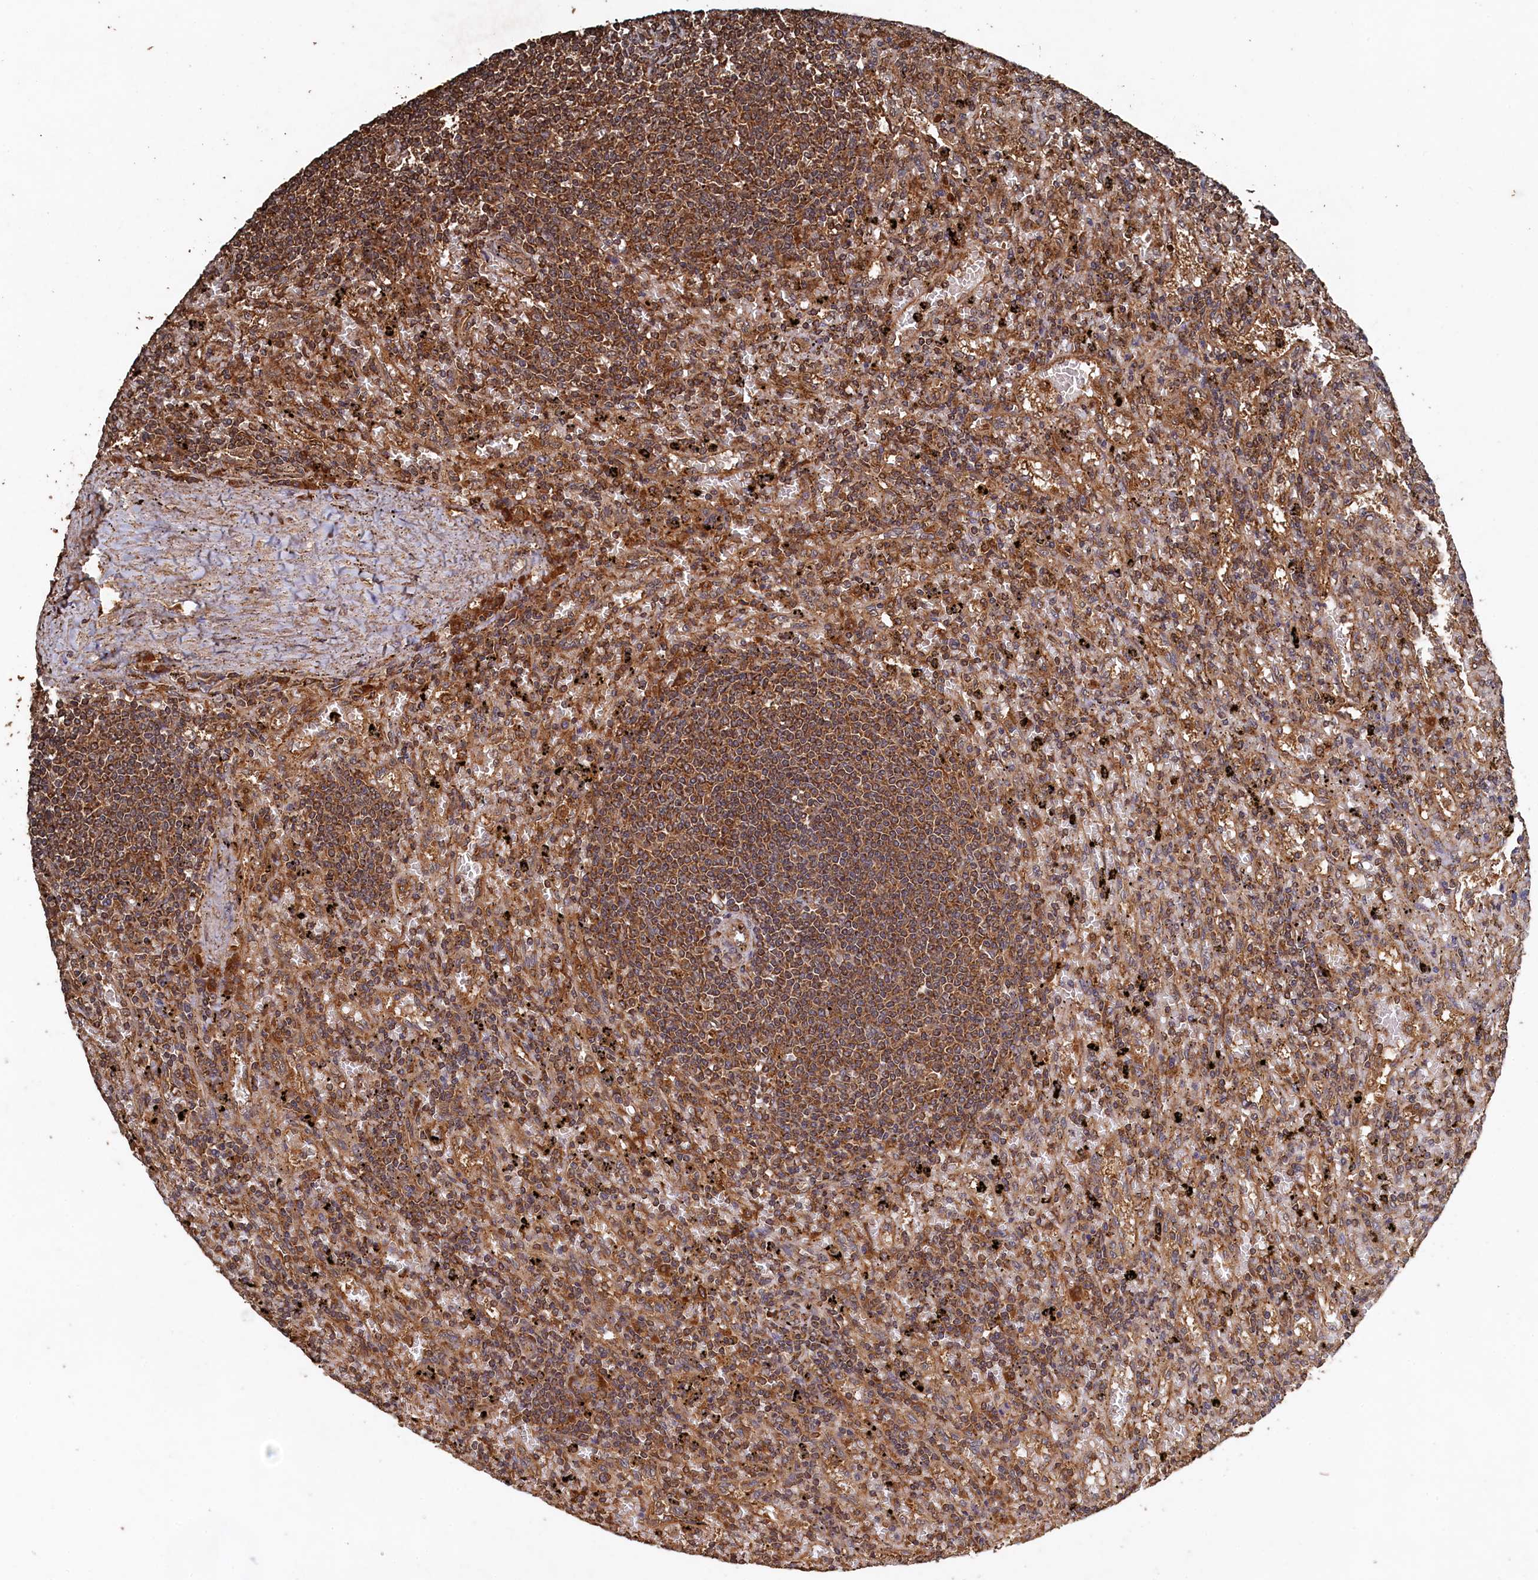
{"staining": {"intensity": "moderate", "quantity": ">75%", "location": "cytoplasmic/membranous"}, "tissue": "lymphoma", "cell_type": "Tumor cells", "image_type": "cancer", "snomed": [{"axis": "morphology", "description": "Malignant lymphoma, non-Hodgkin's type, Low grade"}, {"axis": "topography", "description": "Spleen"}], "caption": "Protein analysis of malignant lymphoma, non-Hodgkin's type (low-grade) tissue reveals moderate cytoplasmic/membranous staining in about >75% of tumor cells.", "gene": "SNX33", "patient": {"sex": "male", "age": 76}}